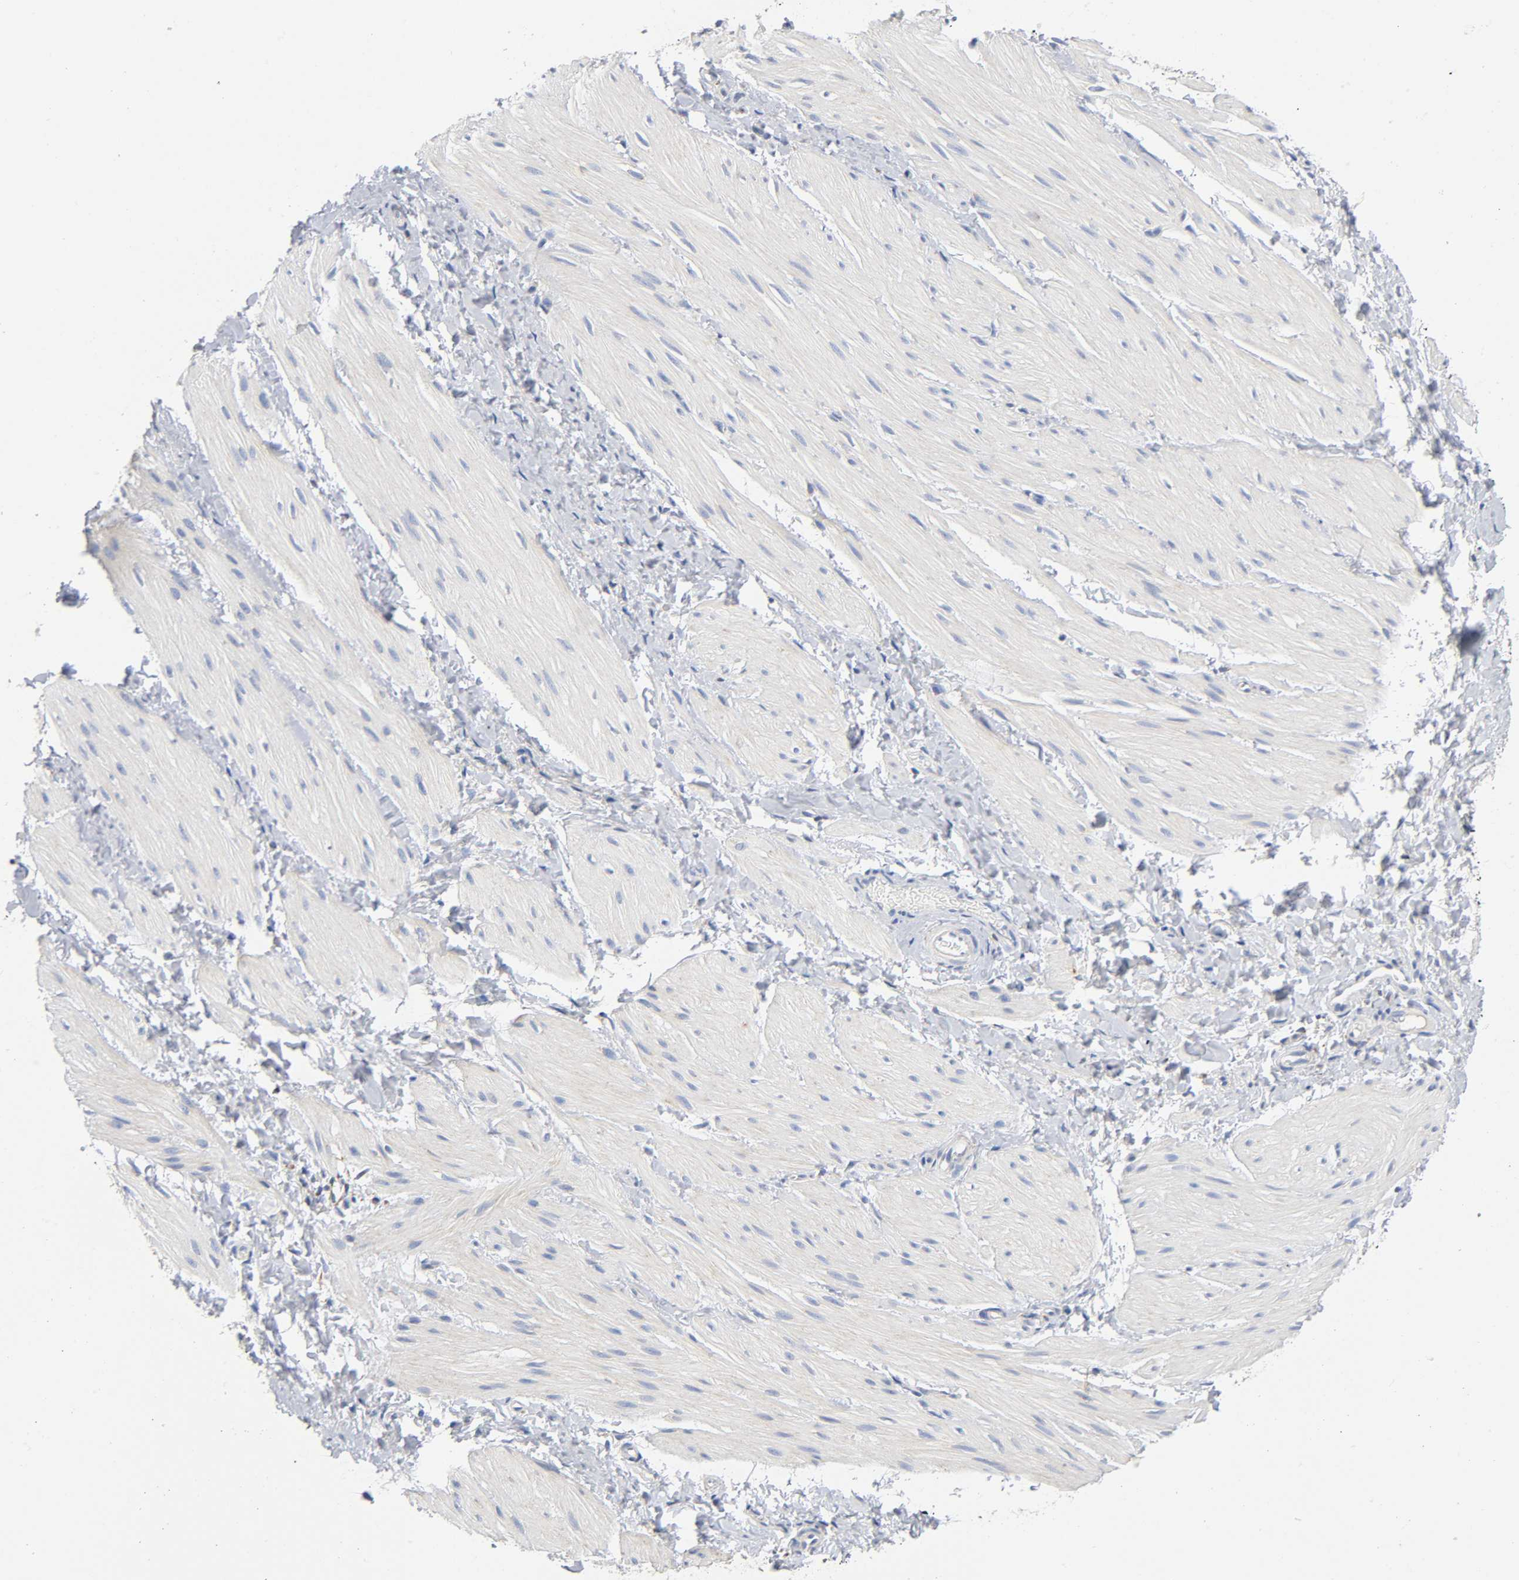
{"staining": {"intensity": "moderate", "quantity": "<25%", "location": "cytoplasmic/membranous"}, "tissue": "smooth muscle", "cell_type": "Smooth muscle cells", "image_type": "normal", "snomed": [{"axis": "morphology", "description": "Normal tissue, NOS"}, {"axis": "topography", "description": "Smooth muscle"}], "caption": "The immunohistochemical stain shows moderate cytoplasmic/membranous expression in smooth muscle cells of unremarkable smooth muscle.", "gene": "BAK1", "patient": {"sex": "male", "age": 16}}